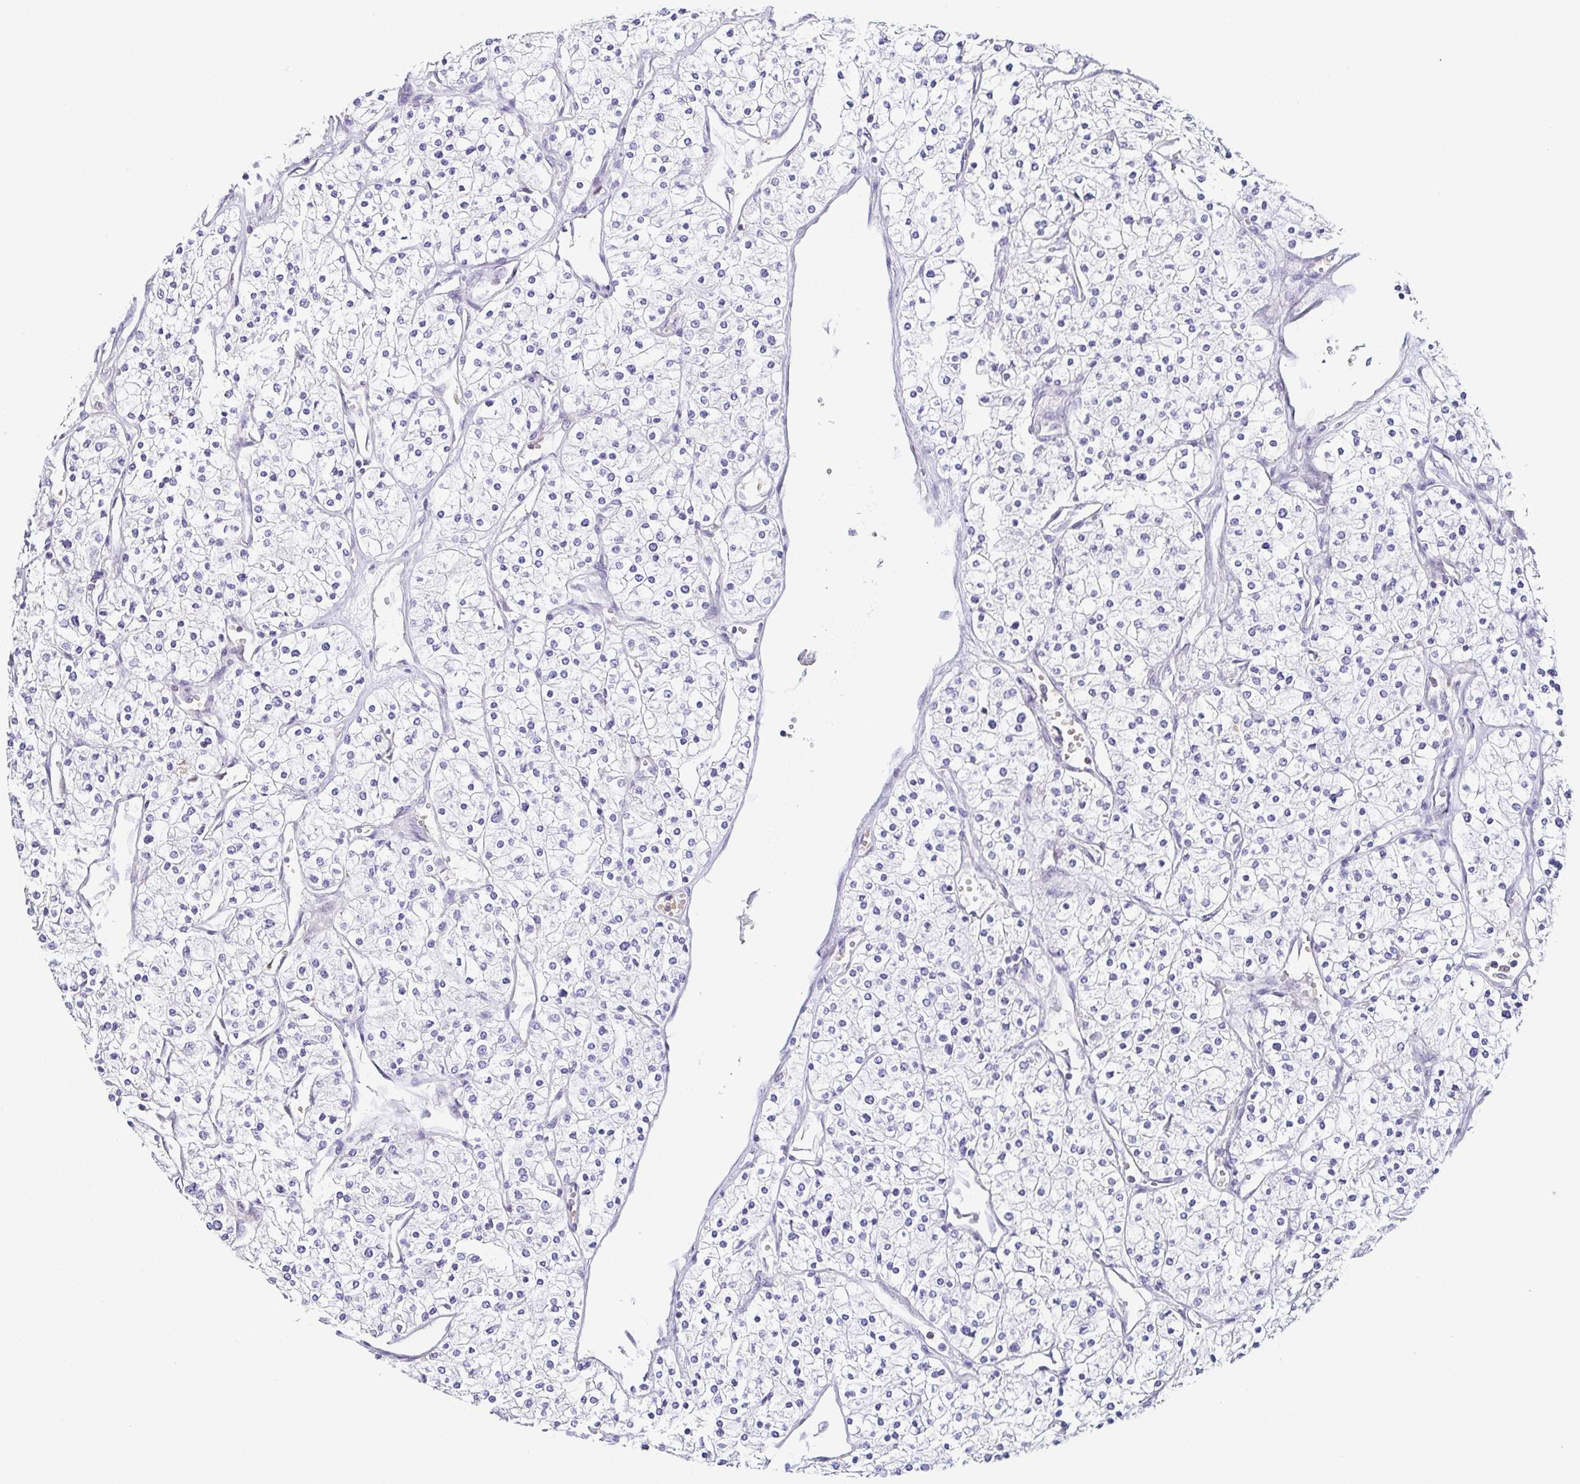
{"staining": {"intensity": "negative", "quantity": "none", "location": "none"}, "tissue": "renal cancer", "cell_type": "Tumor cells", "image_type": "cancer", "snomed": [{"axis": "morphology", "description": "Adenocarcinoma, NOS"}, {"axis": "topography", "description": "Kidney"}], "caption": "High magnification brightfield microscopy of adenocarcinoma (renal) stained with DAB (brown) and counterstained with hematoxylin (blue): tumor cells show no significant positivity.", "gene": "FAM162B", "patient": {"sex": "male", "age": 80}}